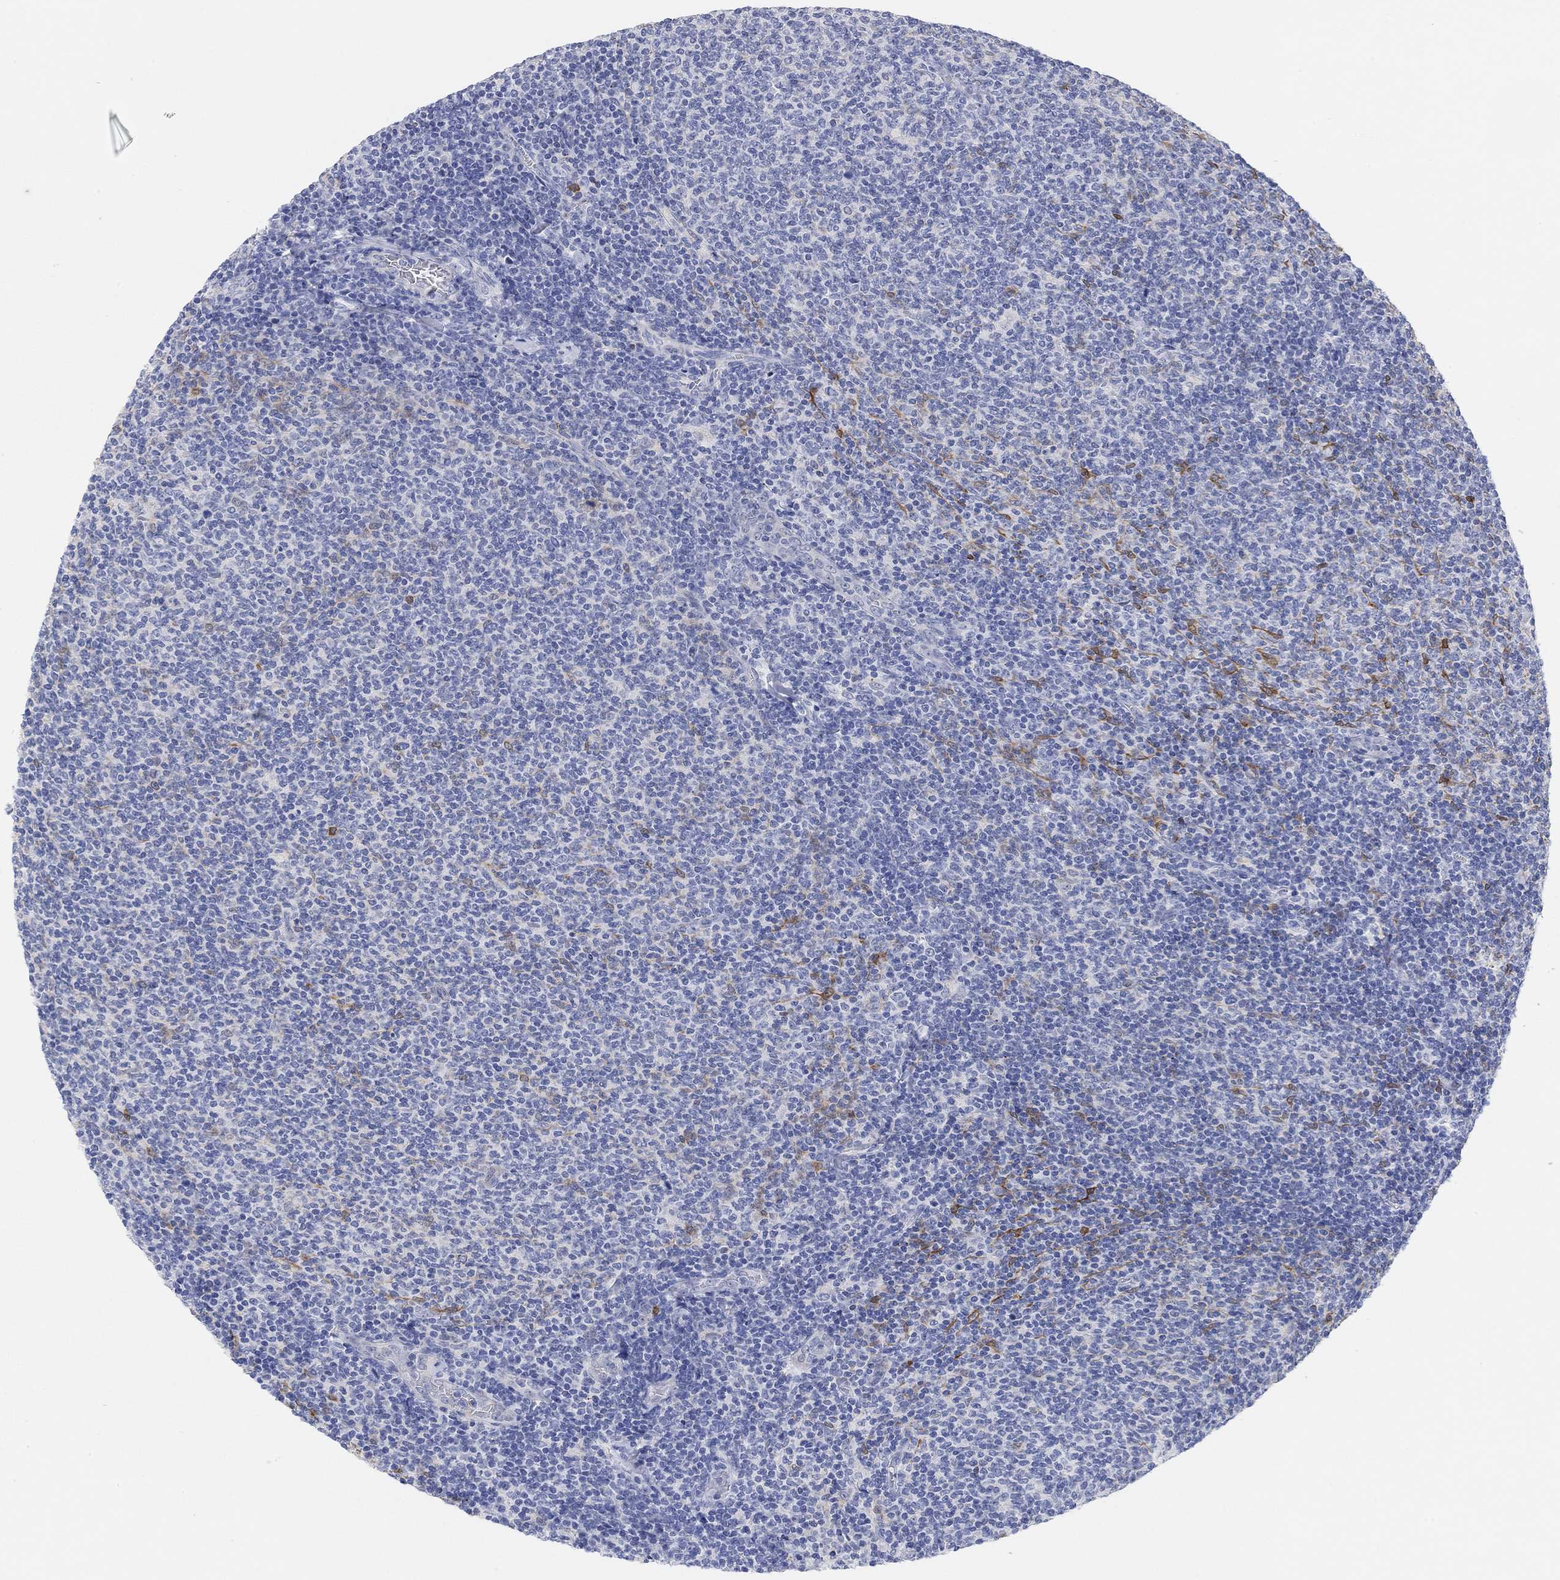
{"staining": {"intensity": "negative", "quantity": "none", "location": "none"}, "tissue": "lymphoma", "cell_type": "Tumor cells", "image_type": "cancer", "snomed": [{"axis": "morphology", "description": "Malignant lymphoma, non-Hodgkin's type, Low grade"}, {"axis": "topography", "description": "Lymph node"}], "caption": "IHC of lymphoma displays no expression in tumor cells.", "gene": "VAT1L", "patient": {"sex": "male", "age": 52}}